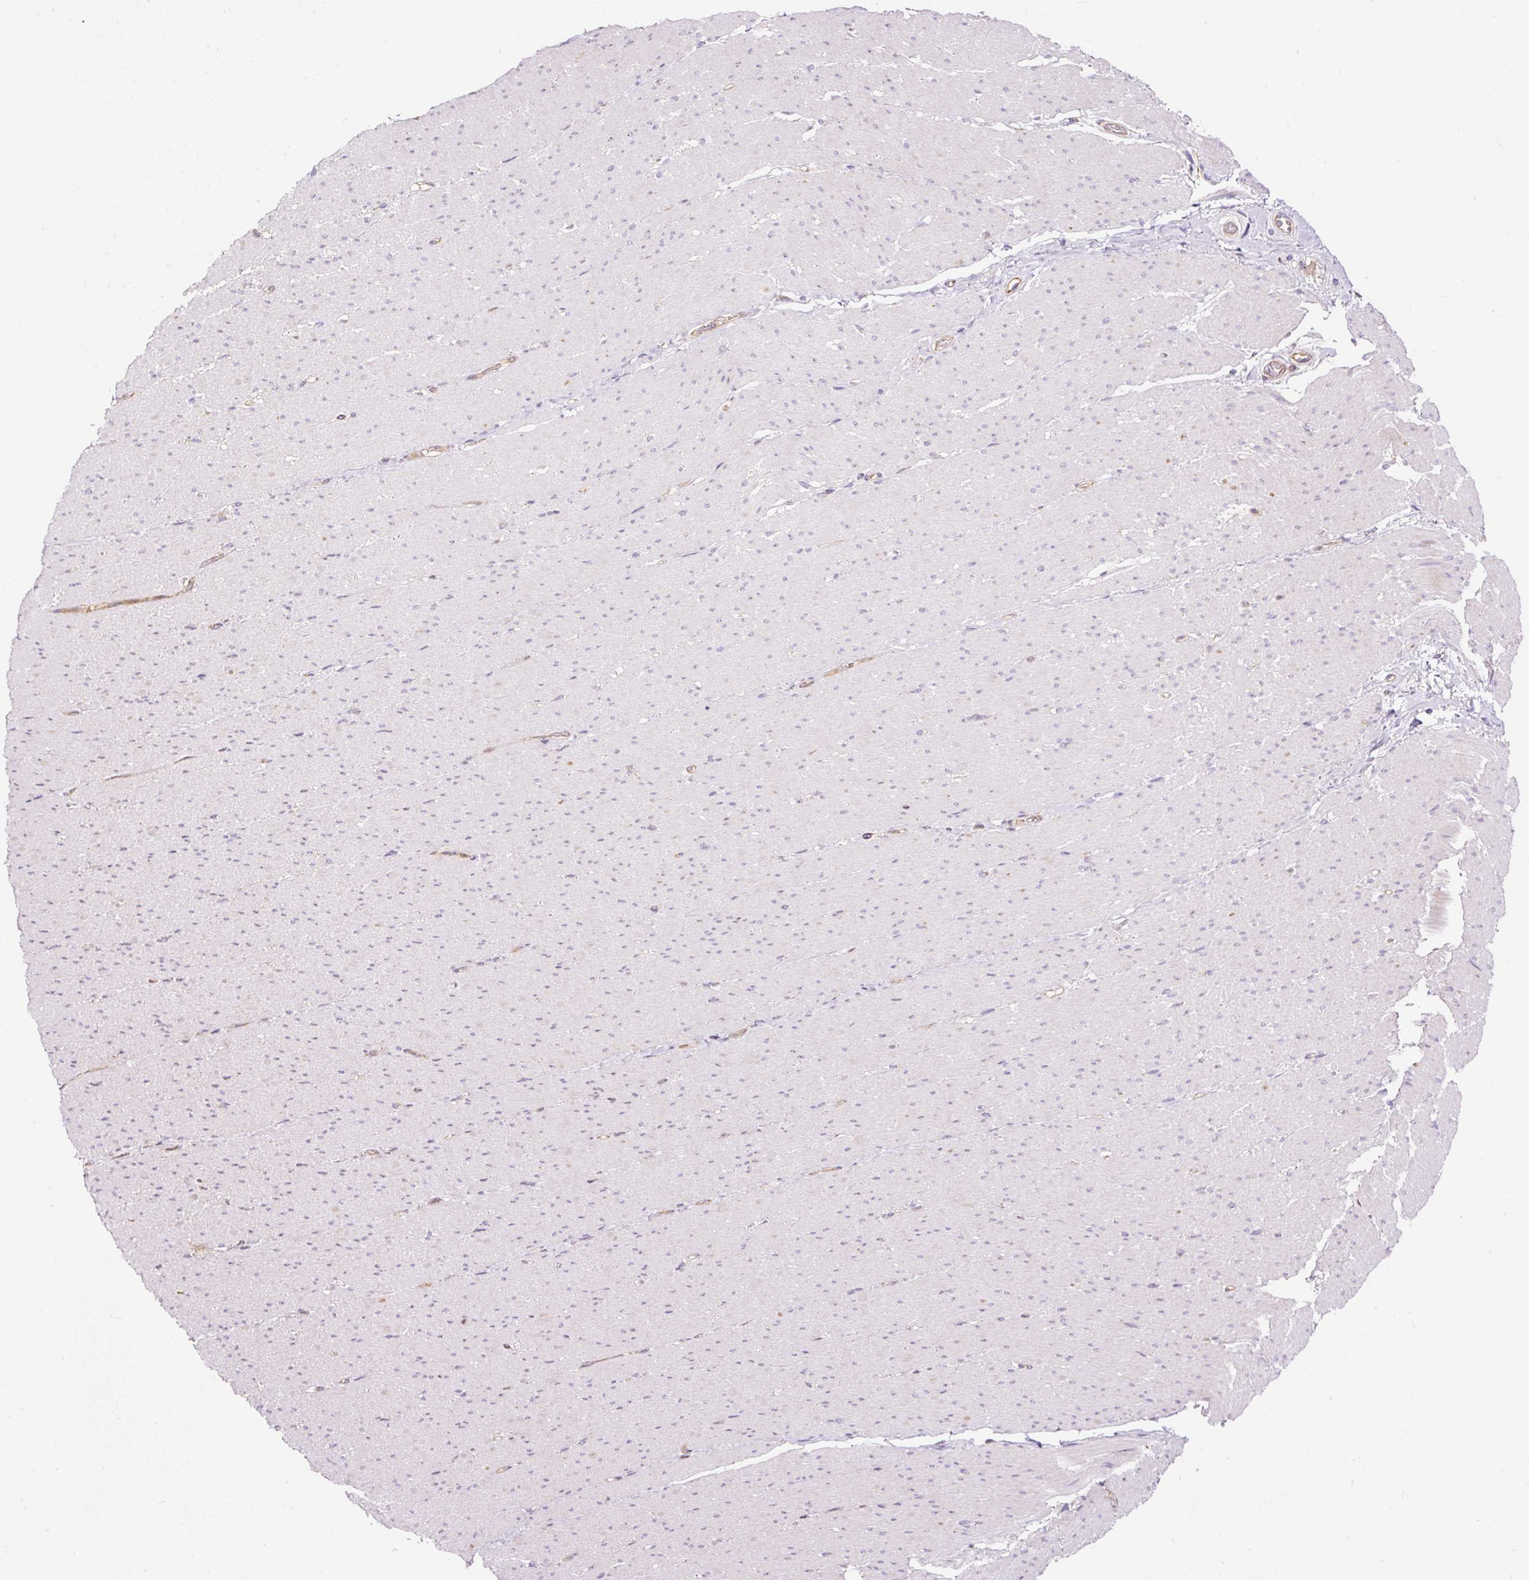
{"staining": {"intensity": "negative", "quantity": "none", "location": "none"}, "tissue": "smooth muscle", "cell_type": "Smooth muscle cells", "image_type": "normal", "snomed": [{"axis": "morphology", "description": "Normal tissue, NOS"}, {"axis": "topography", "description": "Smooth muscle"}, {"axis": "topography", "description": "Rectum"}], "caption": "Immunohistochemistry (IHC) of unremarkable human smooth muscle exhibits no expression in smooth muscle cells.", "gene": "BOLA3", "patient": {"sex": "male", "age": 53}}